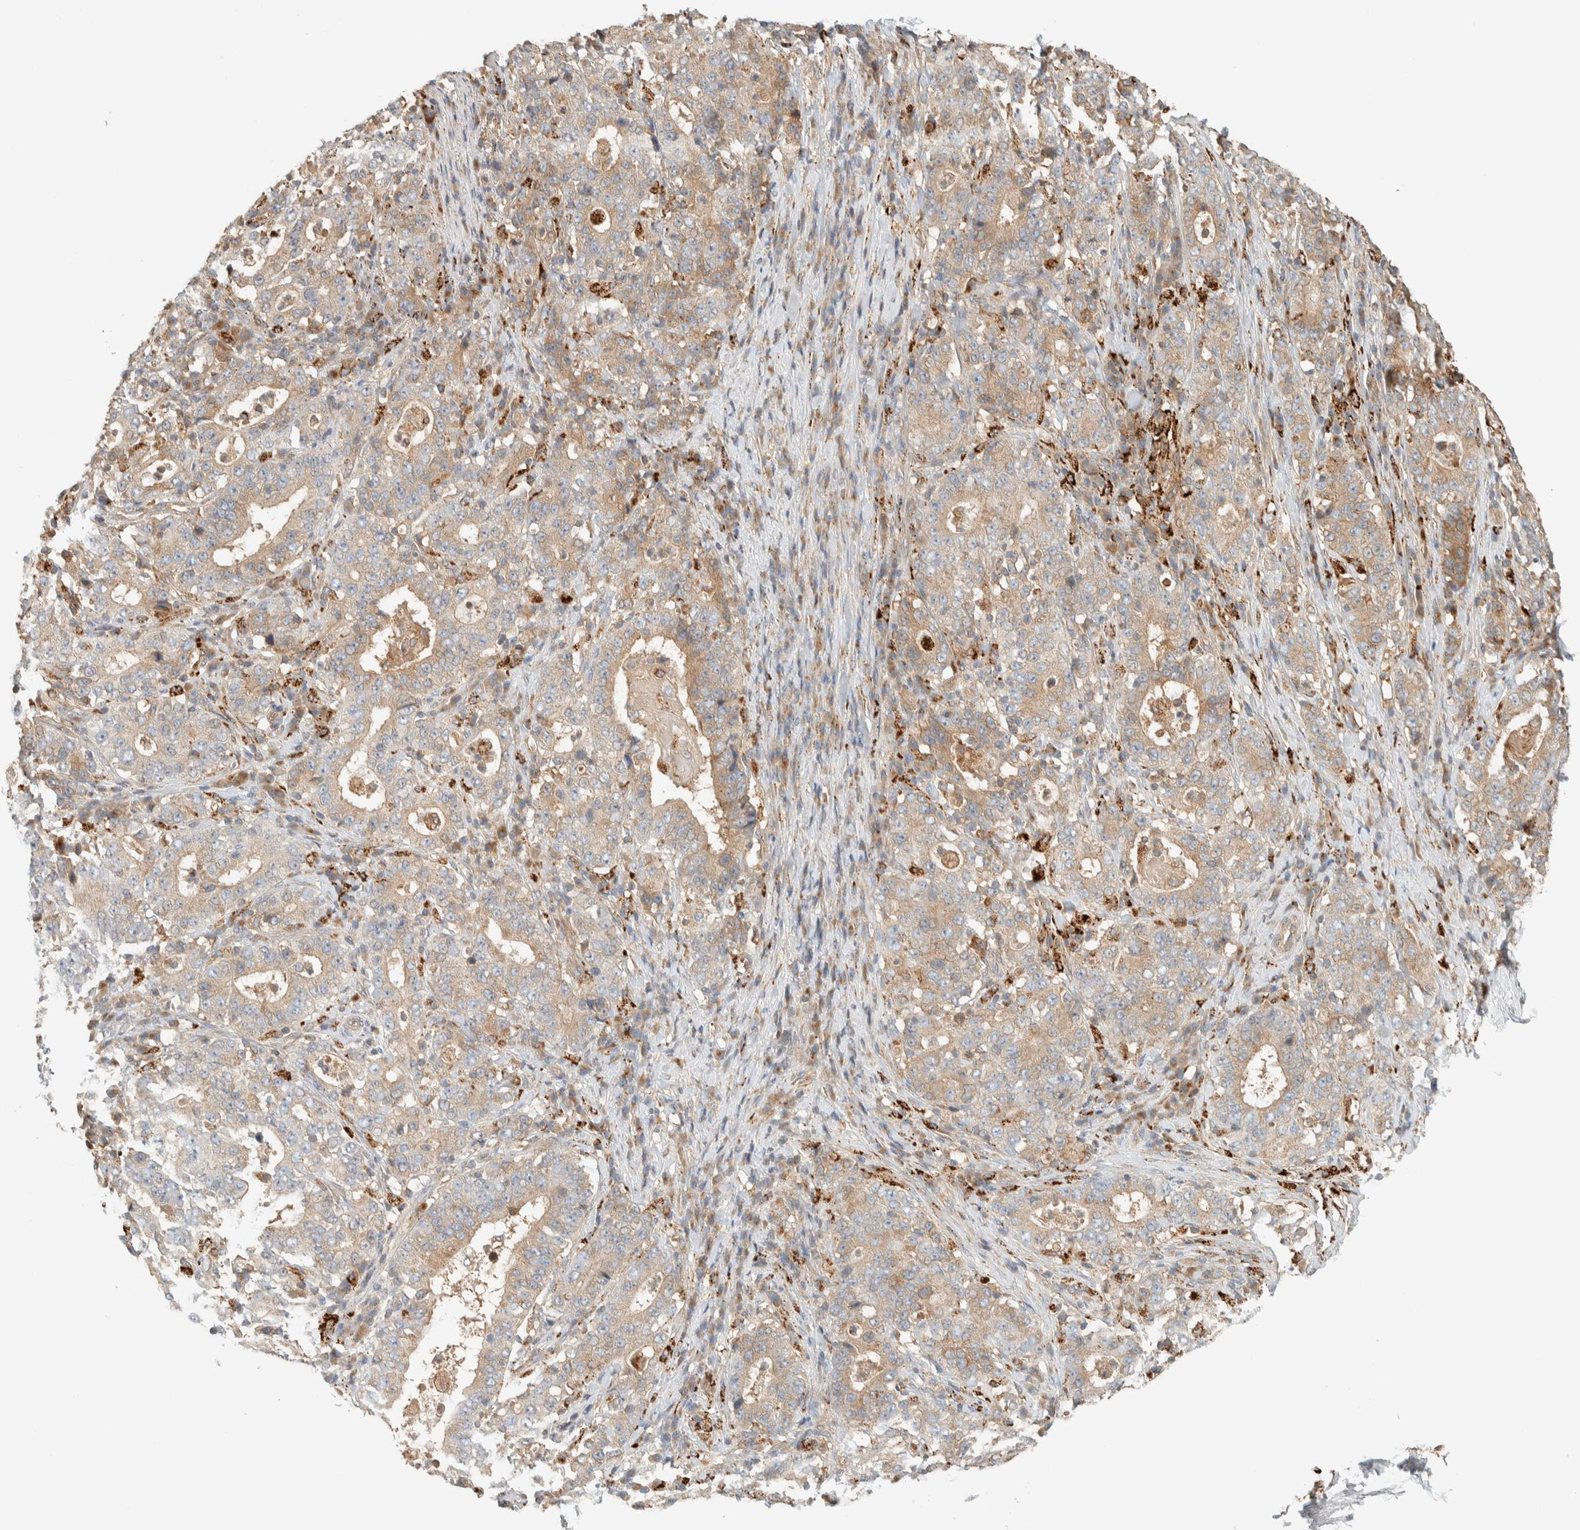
{"staining": {"intensity": "weak", "quantity": ">75%", "location": "cytoplasmic/membranous"}, "tissue": "stomach cancer", "cell_type": "Tumor cells", "image_type": "cancer", "snomed": [{"axis": "morphology", "description": "Normal tissue, NOS"}, {"axis": "morphology", "description": "Adenocarcinoma, NOS"}, {"axis": "topography", "description": "Stomach, upper"}, {"axis": "topography", "description": "Stomach"}], "caption": "Protein expression analysis of human stomach cancer (adenocarcinoma) reveals weak cytoplasmic/membranous expression in approximately >75% of tumor cells. Using DAB (brown) and hematoxylin (blue) stains, captured at high magnification using brightfield microscopy.", "gene": "FAM167A", "patient": {"sex": "male", "age": 59}}